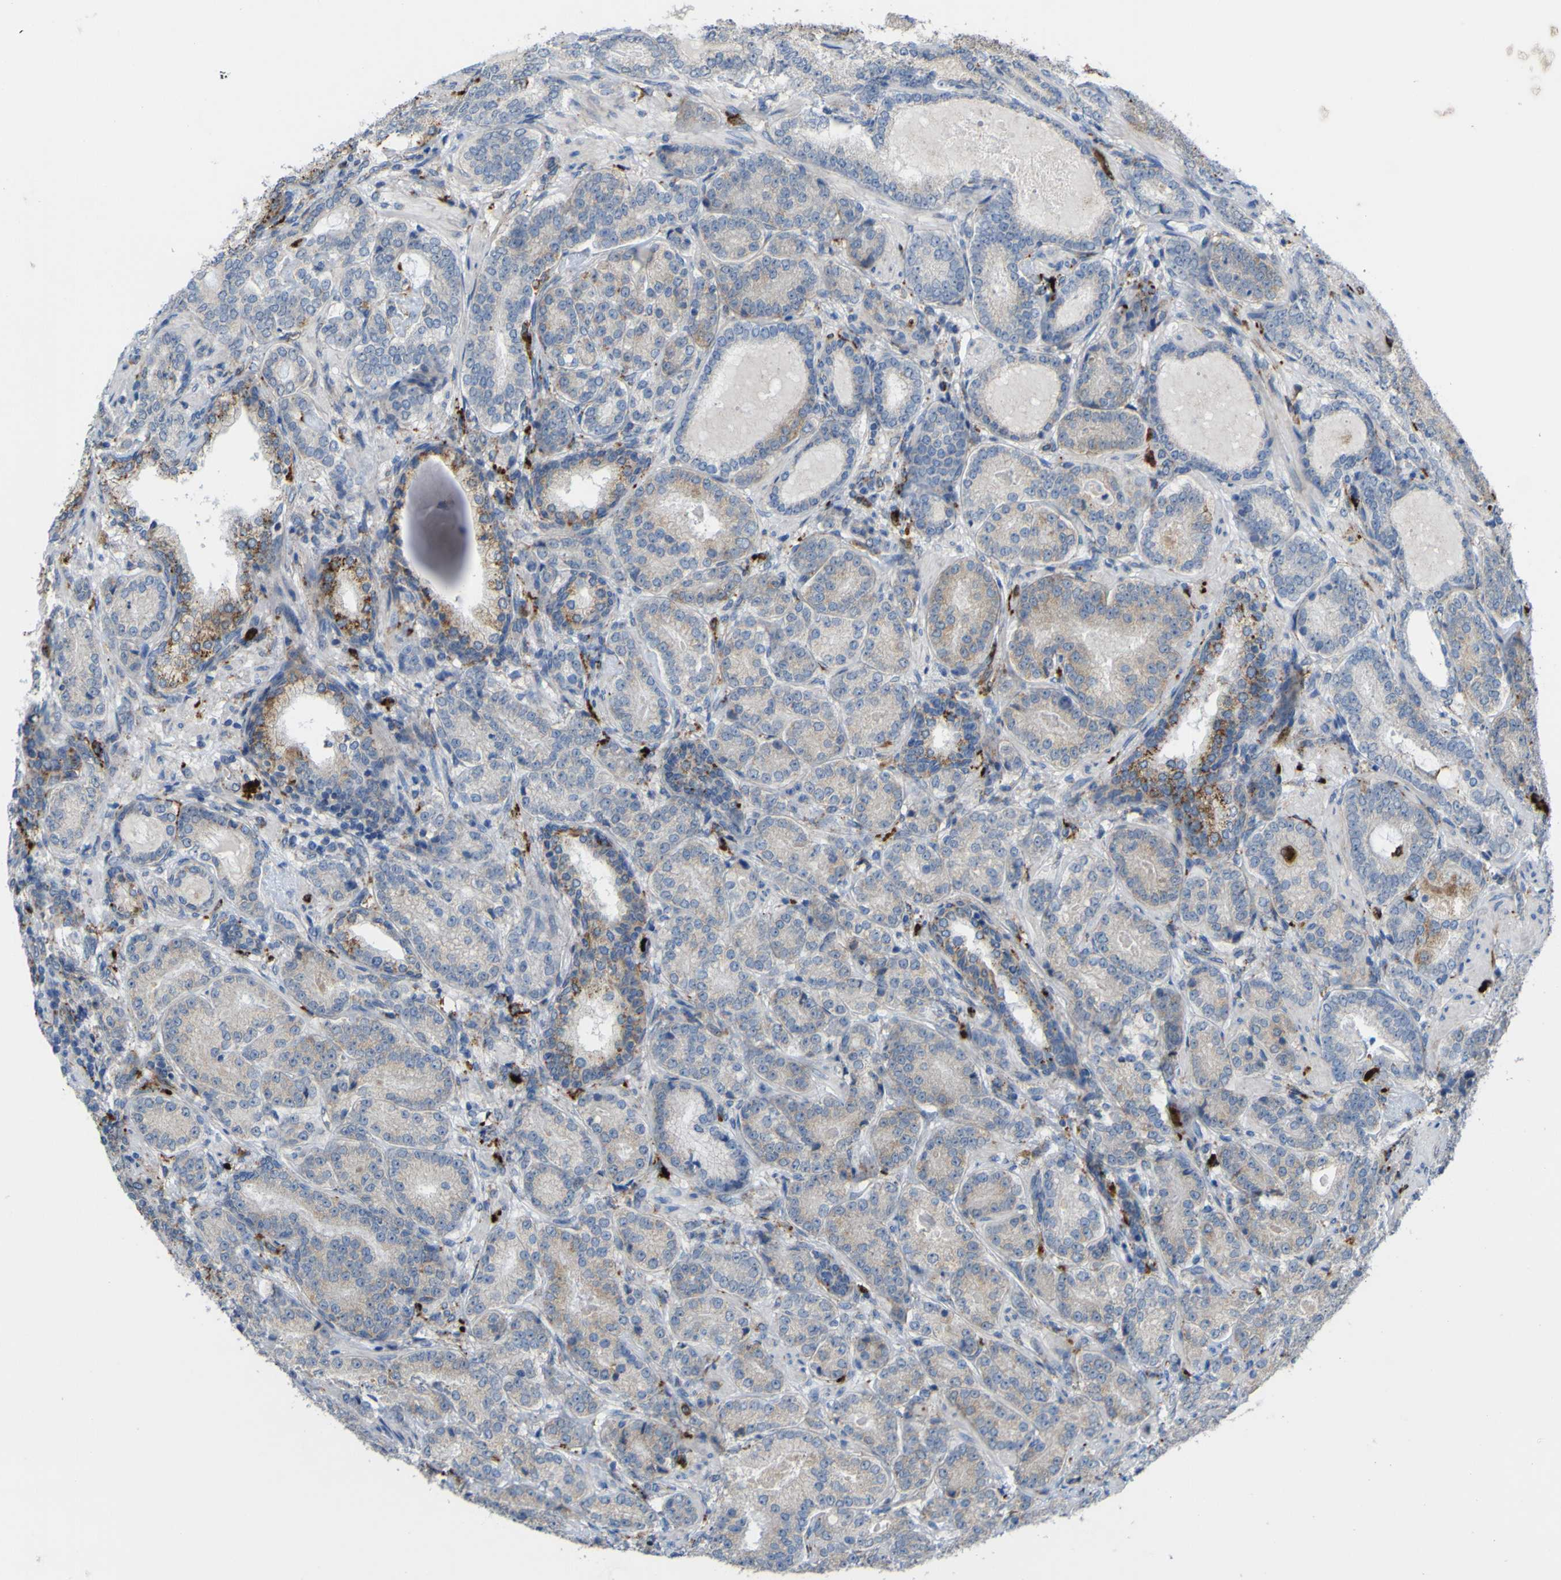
{"staining": {"intensity": "weak", "quantity": "25%-75%", "location": "cytoplasmic/membranous"}, "tissue": "prostate cancer", "cell_type": "Tumor cells", "image_type": "cancer", "snomed": [{"axis": "morphology", "description": "Adenocarcinoma, High grade"}, {"axis": "topography", "description": "Prostate"}], "caption": "The image reveals staining of high-grade adenocarcinoma (prostate), revealing weak cytoplasmic/membranous protein positivity (brown color) within tumor cells. Nuclei are stained in blue.", "gene": "PLD3", "patient": {"sex": "male", "age": 61}}